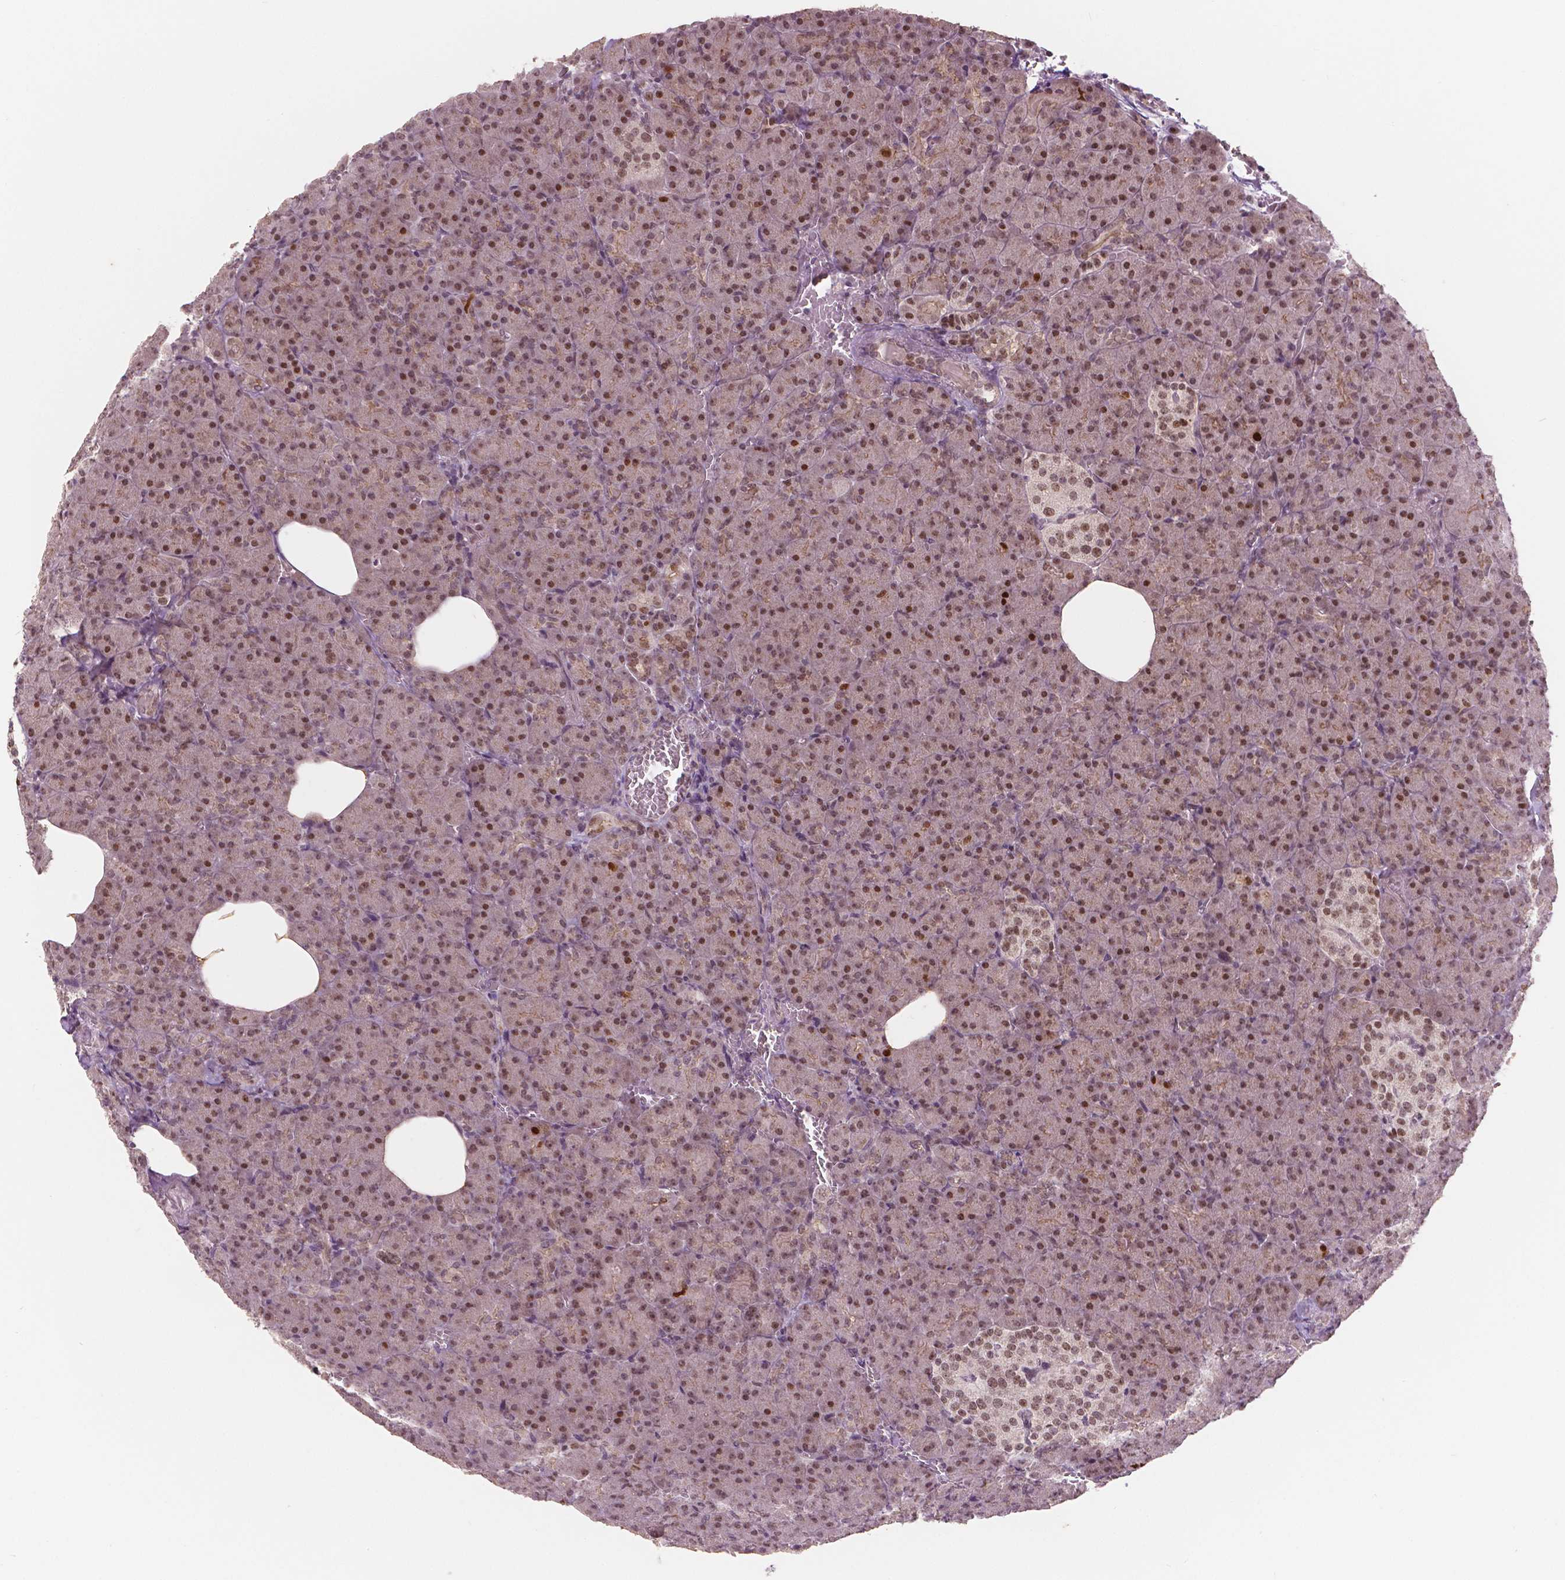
{"staining": {"intensity": "moderate", "quantity": ">75%", "location": "cytoplasmic/membranous,nuclear"}, "tissue": "pancreas", "cell_type": "Exocrine glandular cells", "image_type": "normal", "snomed": [{"axis": "morphology", "description": "Normal tissue, NOS"}, {"axis": "topography", "description": "Pancreas"}], "caption": "Immunohistochemical staining of normal pancreas shows moderate cytoplasmic/membranous,nuclear protein positivity in about >75% of exocrine glandular cells. Nuclei are stained in blue.", "gene": "NSD2", "patient": {"sex": "female", "age": 74}}